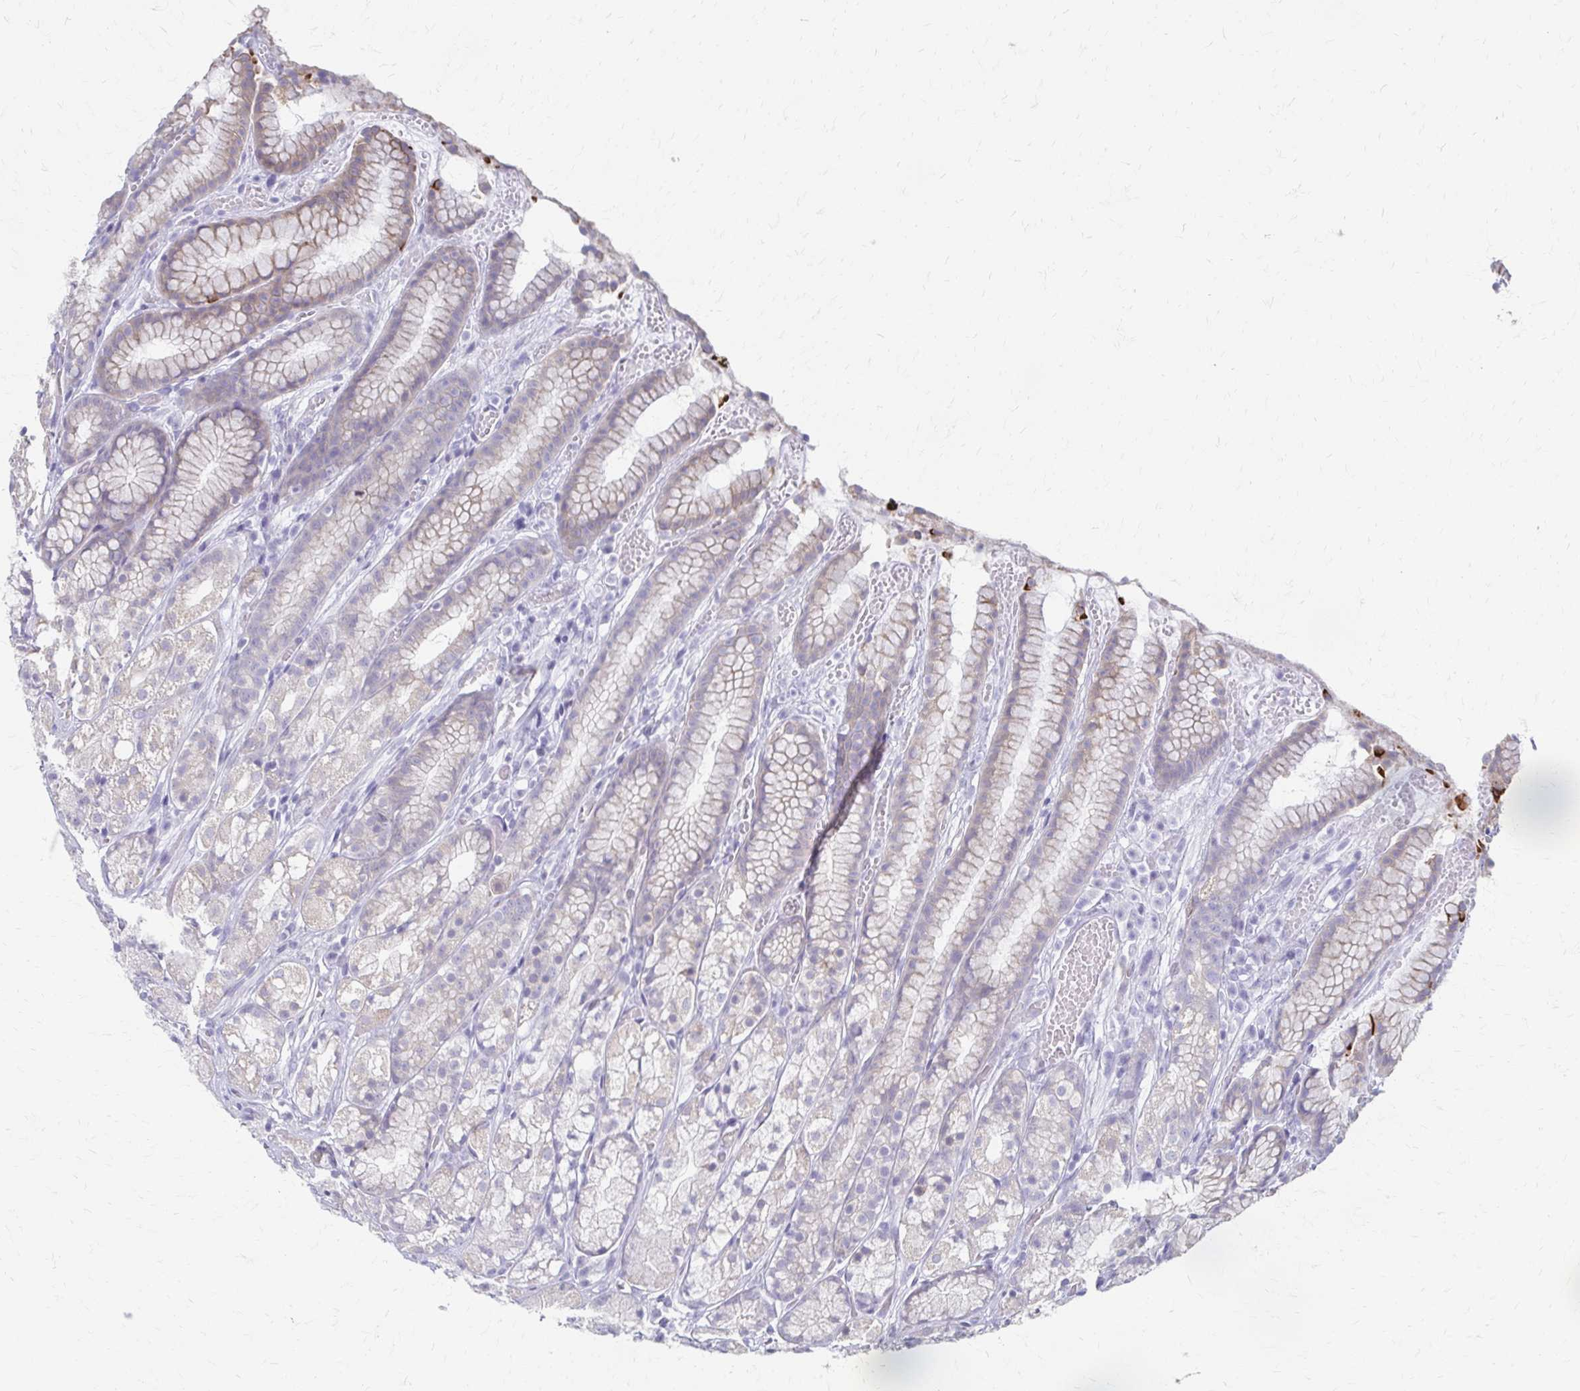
{"staining": {"intensity": "moderate", "quantity": "<25%", "location": "cytoplasmic/membranous"}, "tissue": "stomach", "cell_type": "Glandular cells", "image_type": "normal", "snomed": [{"axis": "morphology", "description": "Normal tissue, NOS"}, {"axis": "topography", "description": "Smooth muscle"}, {"axis": "topography", "description": "Stomach"}], "caption": "This histopathology image shows immunohistochemistry (IHC) staining of unremarkable human stomach, with low moderate cytoplasmic/membranous expression in approximately <25% of glandular cells.", "gene": "CYB5A", "patient": {"sex": "male", "age": 70}}